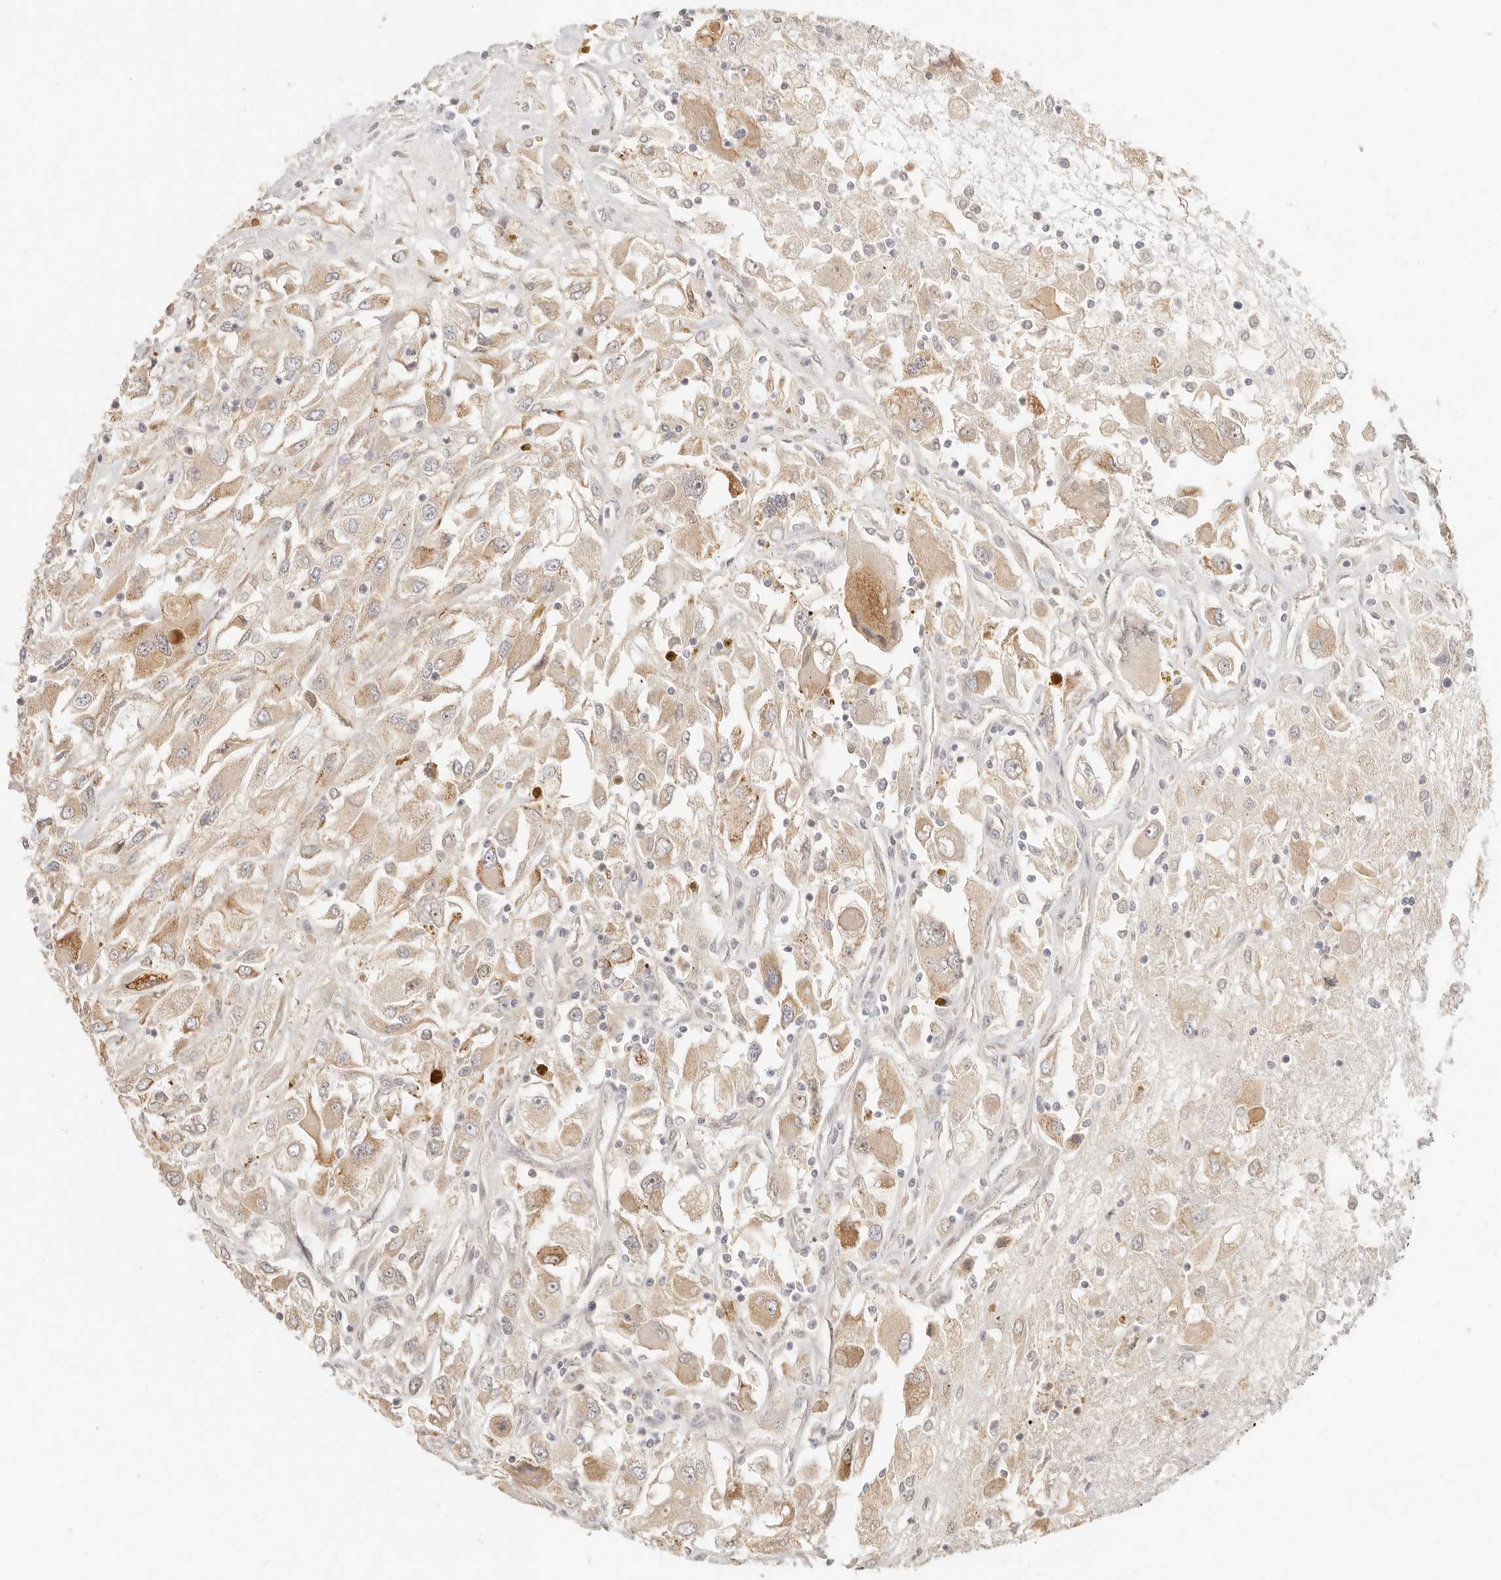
{"staining": {"intensity": "weak", "quantity": "25%-75%", "location": "cytoplasmic/membranous"}, "tissue": "renal cancer", "cell_type": "Tumor cells", "image_type": "cancer", "snomed": [{"axis": "morphology", "description": "Adenocarcinoma, NOS"}, {"axis": "topography", "description": "Kidney"}], "caption": "Human adenocarcinoma (renal) stained with a protein marker shows weak staining in tumor cells.", "gene": "INTS11", "patient": {"sex": "female", "age": 52}}